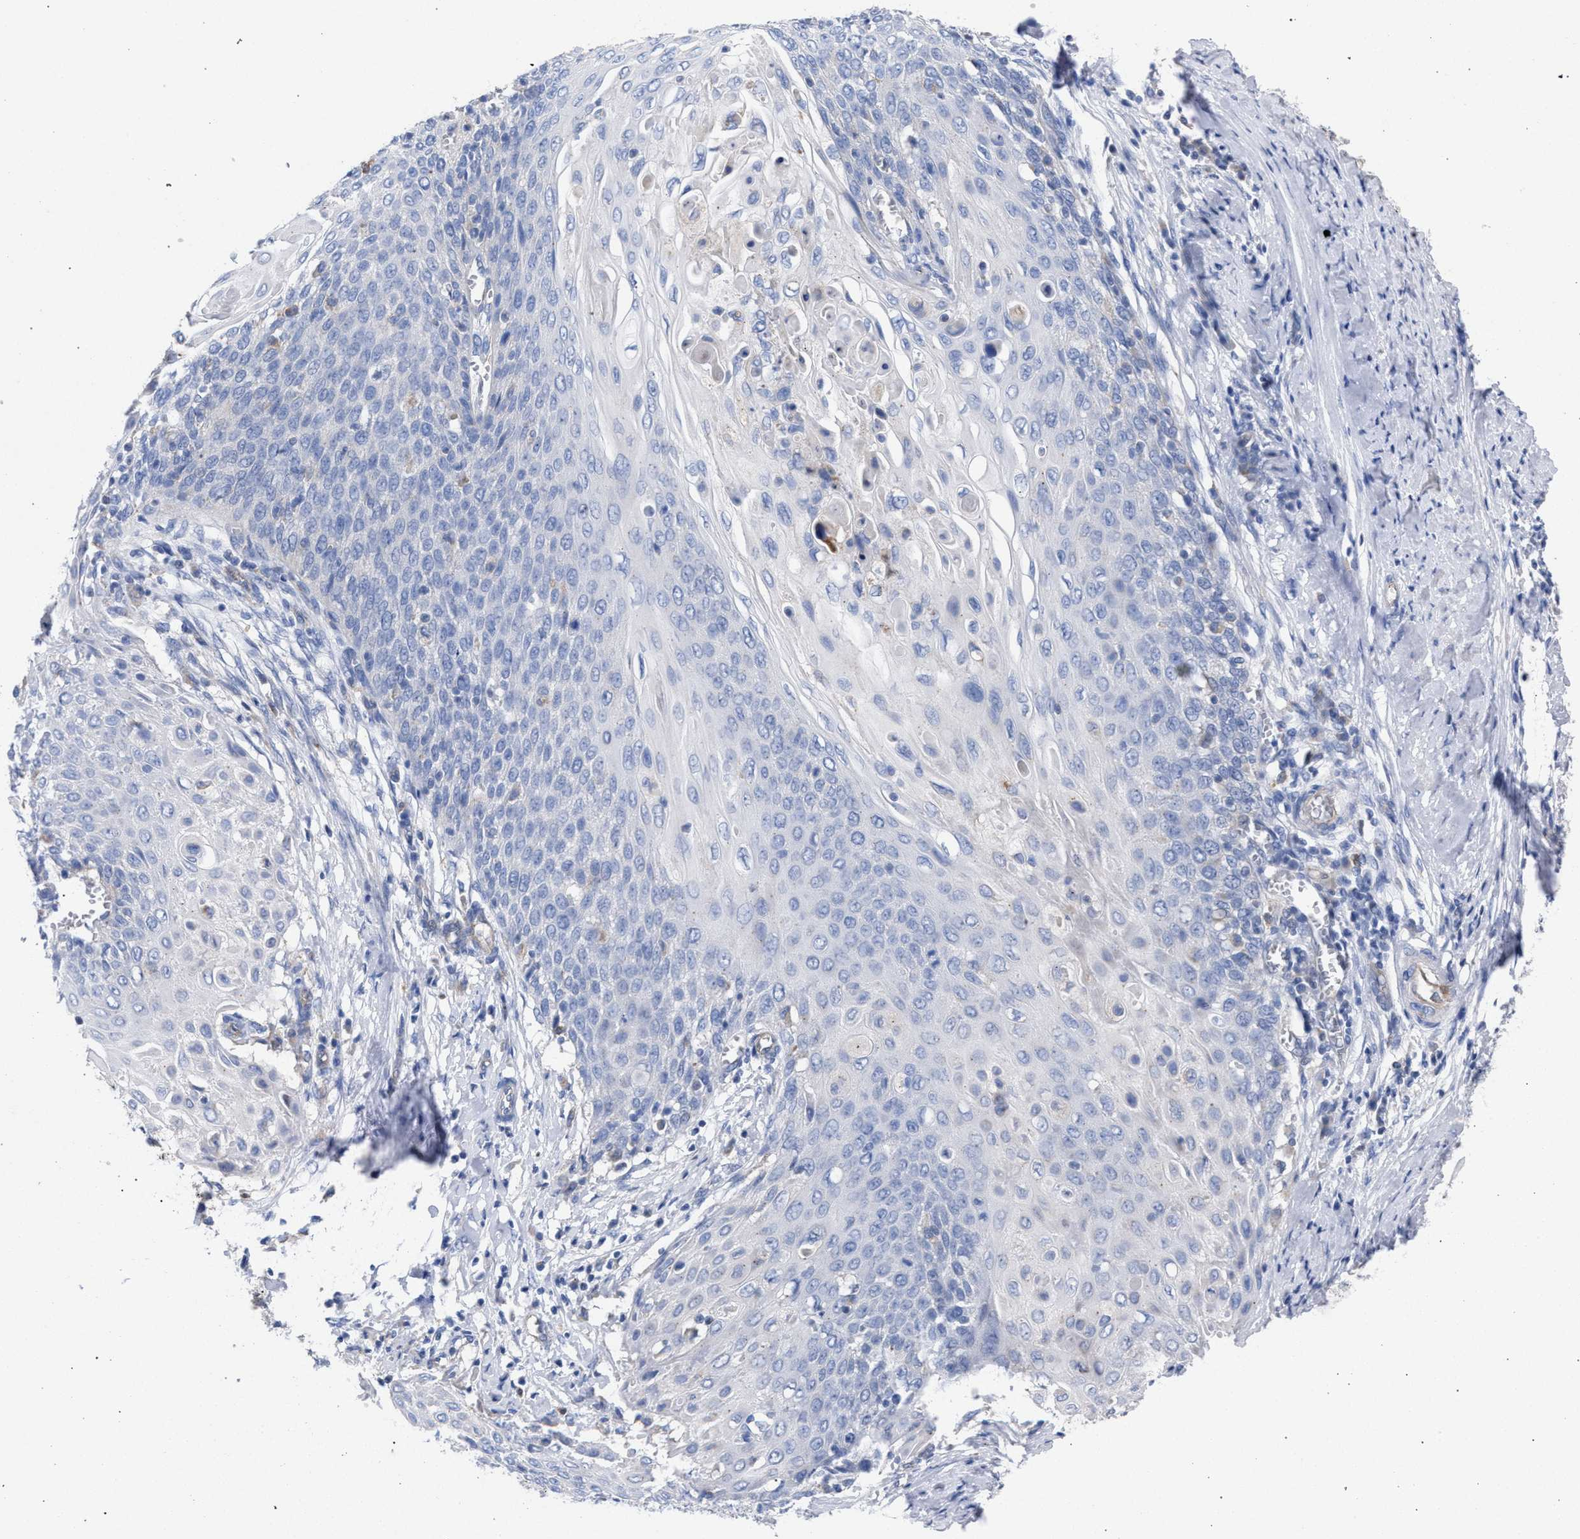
{"staining": {"intensity": "negative", "quantity": "none", "location": "none"}, "tissue": "cervical cancer", "cell_type": "Tumor cells", "image_type": "cancer", "snomed": [{"axis": "morphology", "description": "Squamous cell carcinoma, NOS"}, {"axis": "topography", "description": "Cervix"}], "caption": "IHC micrograph of neoplastic tissue: squamous cell carcinoma (cervical) stained with DAB (3,3'-diaminobenzidine) reveals no significant protein positivity in tumor cells.", "gene": "GMPR", "patient": {"sex": "female", "age": 39}}